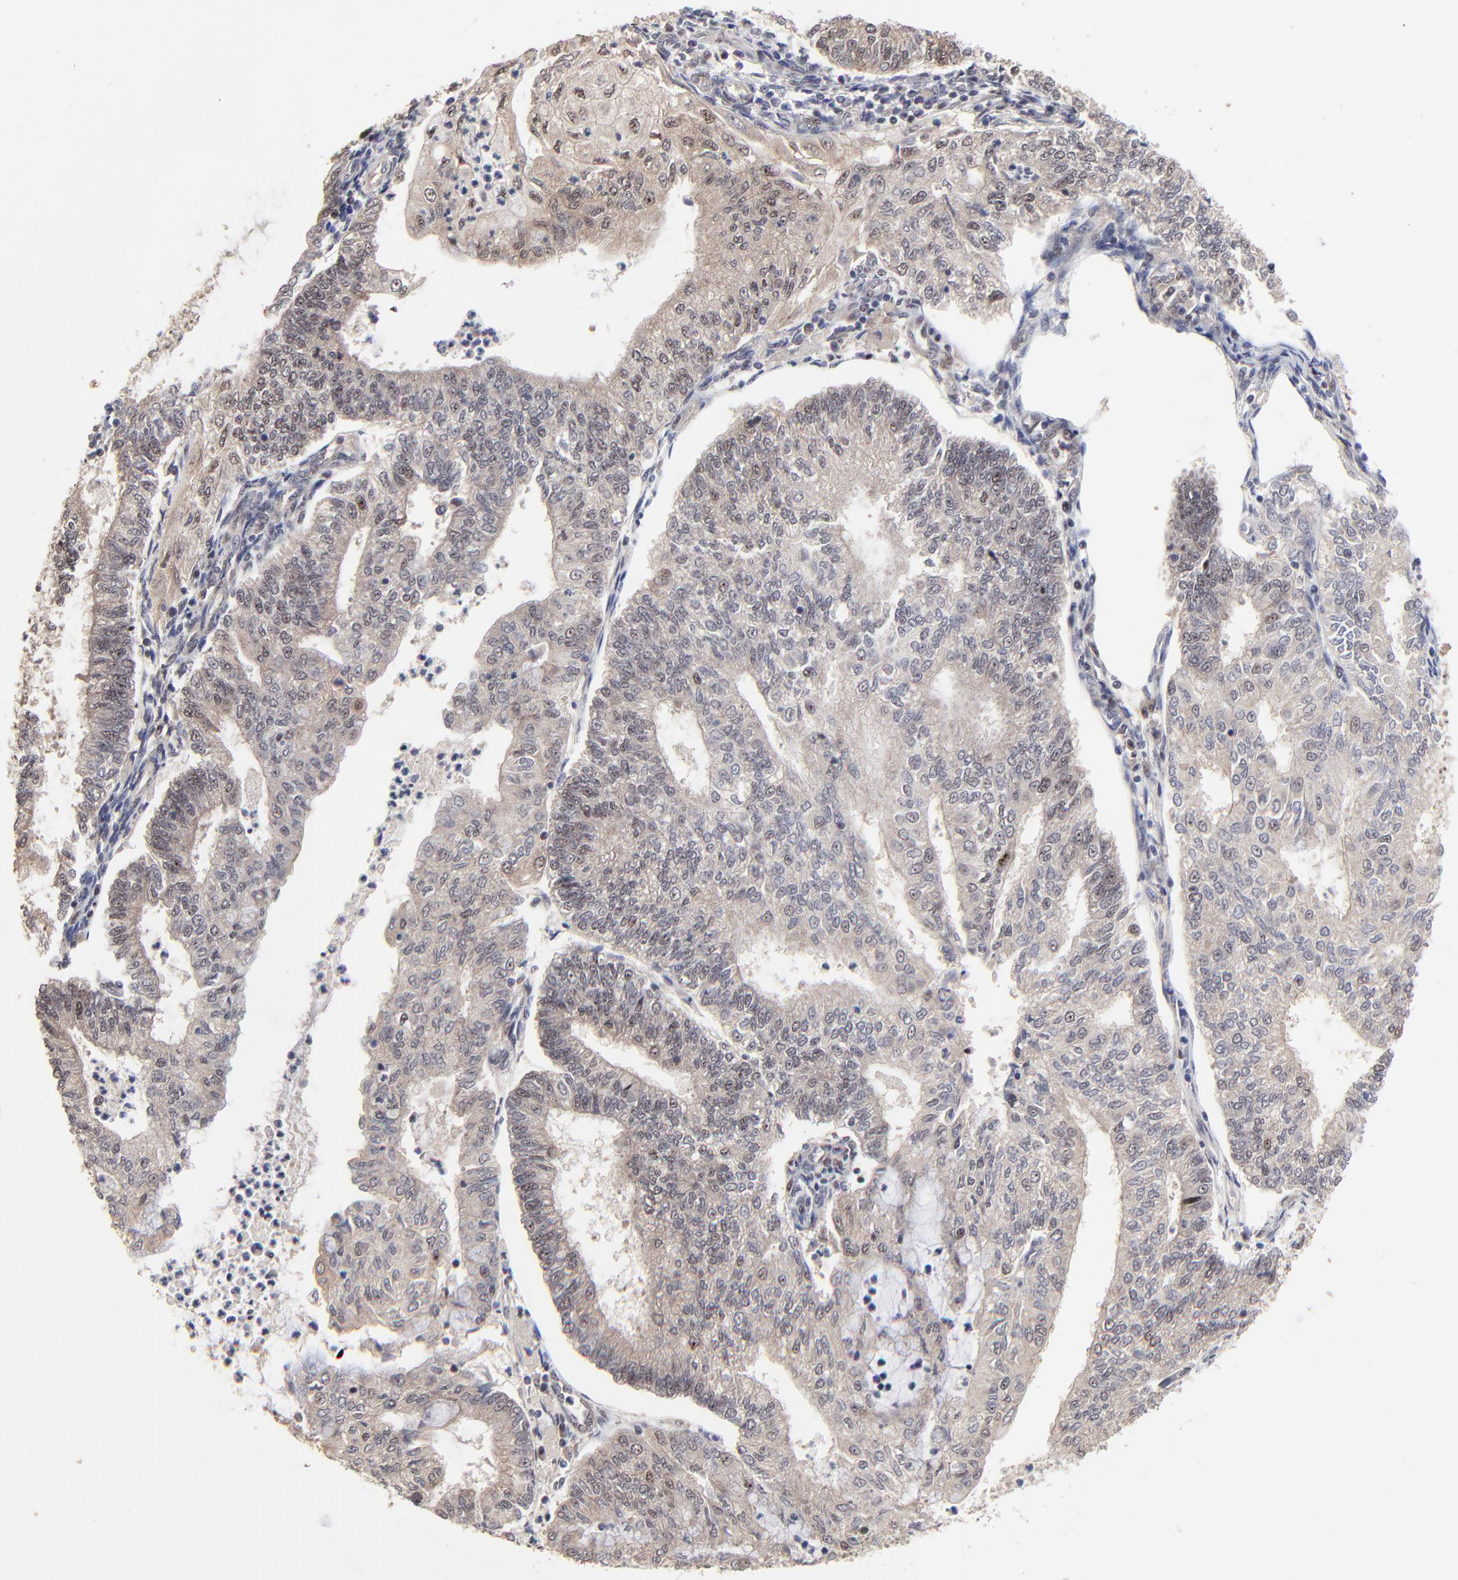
{"staining": {"intensity": "weak", "quantity": ">75%", "location": "cytoplasmic/membranous"}, "tissue": "endometrial cancer", "cell_type": "Tumor cells", "image_type": "cancer", "snomed": [{"axis": "morphology", "description": "Adenocarcinoma, NOS"}, {"axis": "topography", "description": "Endometrium"}], "caption": "A micrograph of adenocarcinoma (endometrial) stained for a protein reveals weak cytoplasmic/membranous brown staining in tumor cells.", "gene": "FRMD8", "patient": {"sex": "female", "age": 59}}